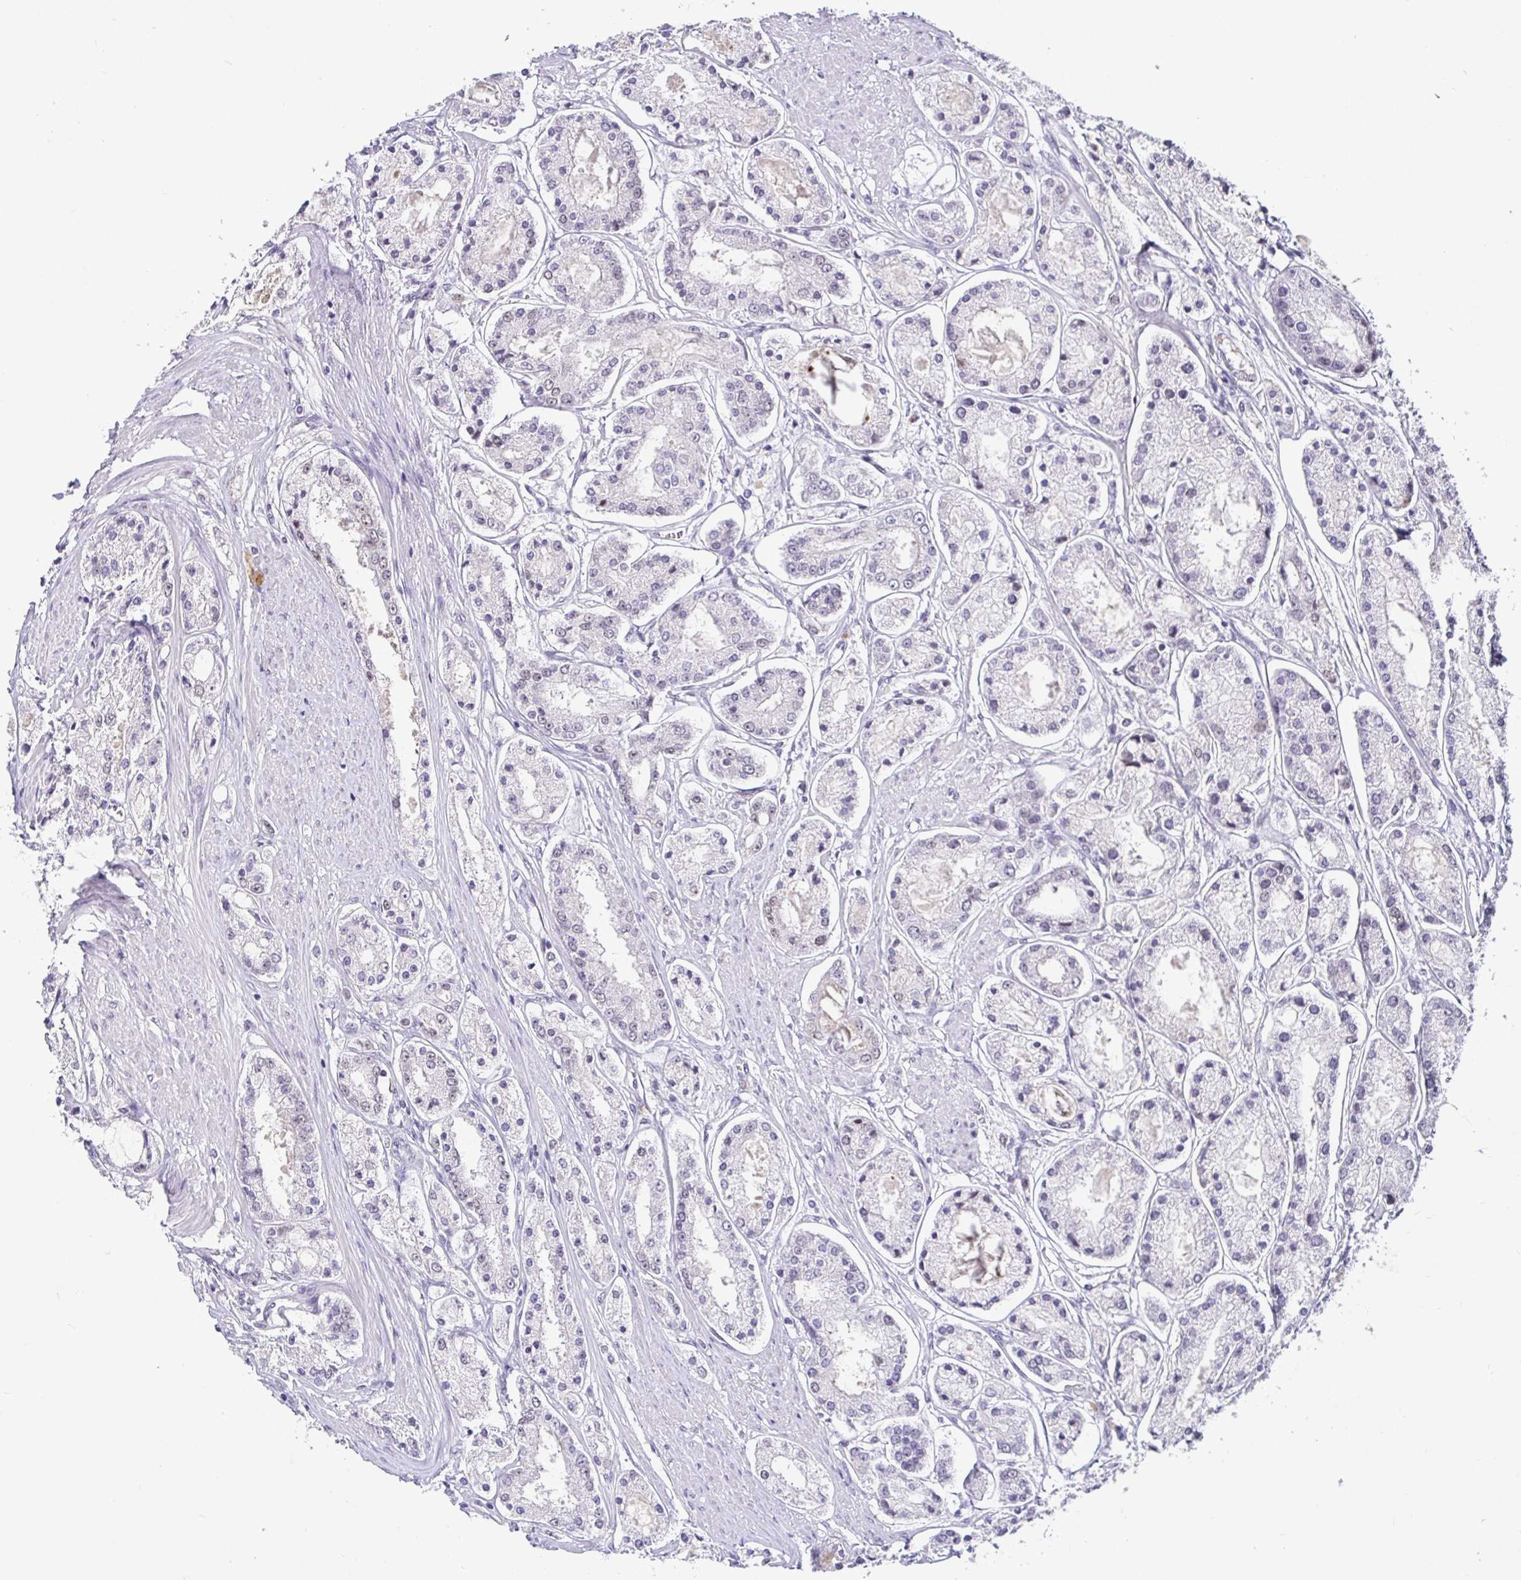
{"staining": {"intensity": "weak", "quantity": "<25%", "location": "nuclear"}, "tissue": "prostate cancer", "cell_type": "Tumor cells", "image_type": "cancer", "snomed": [{"axis": "morphology", "description": "Adenocarcinoma, High grade"}, {"axis": "topography", "description": "Prostate"}], "caption": "High magnification brightfield microscopy of prostate adenocarcinoma (high-grade) stained with DAB (3,3'-diaminobenzidine) (brown) and counterstained with hematoxylin (blue): tumor cells show no significant staining.", "gene": "NUP188", "patient": {"sex": "male", "age": 66}}